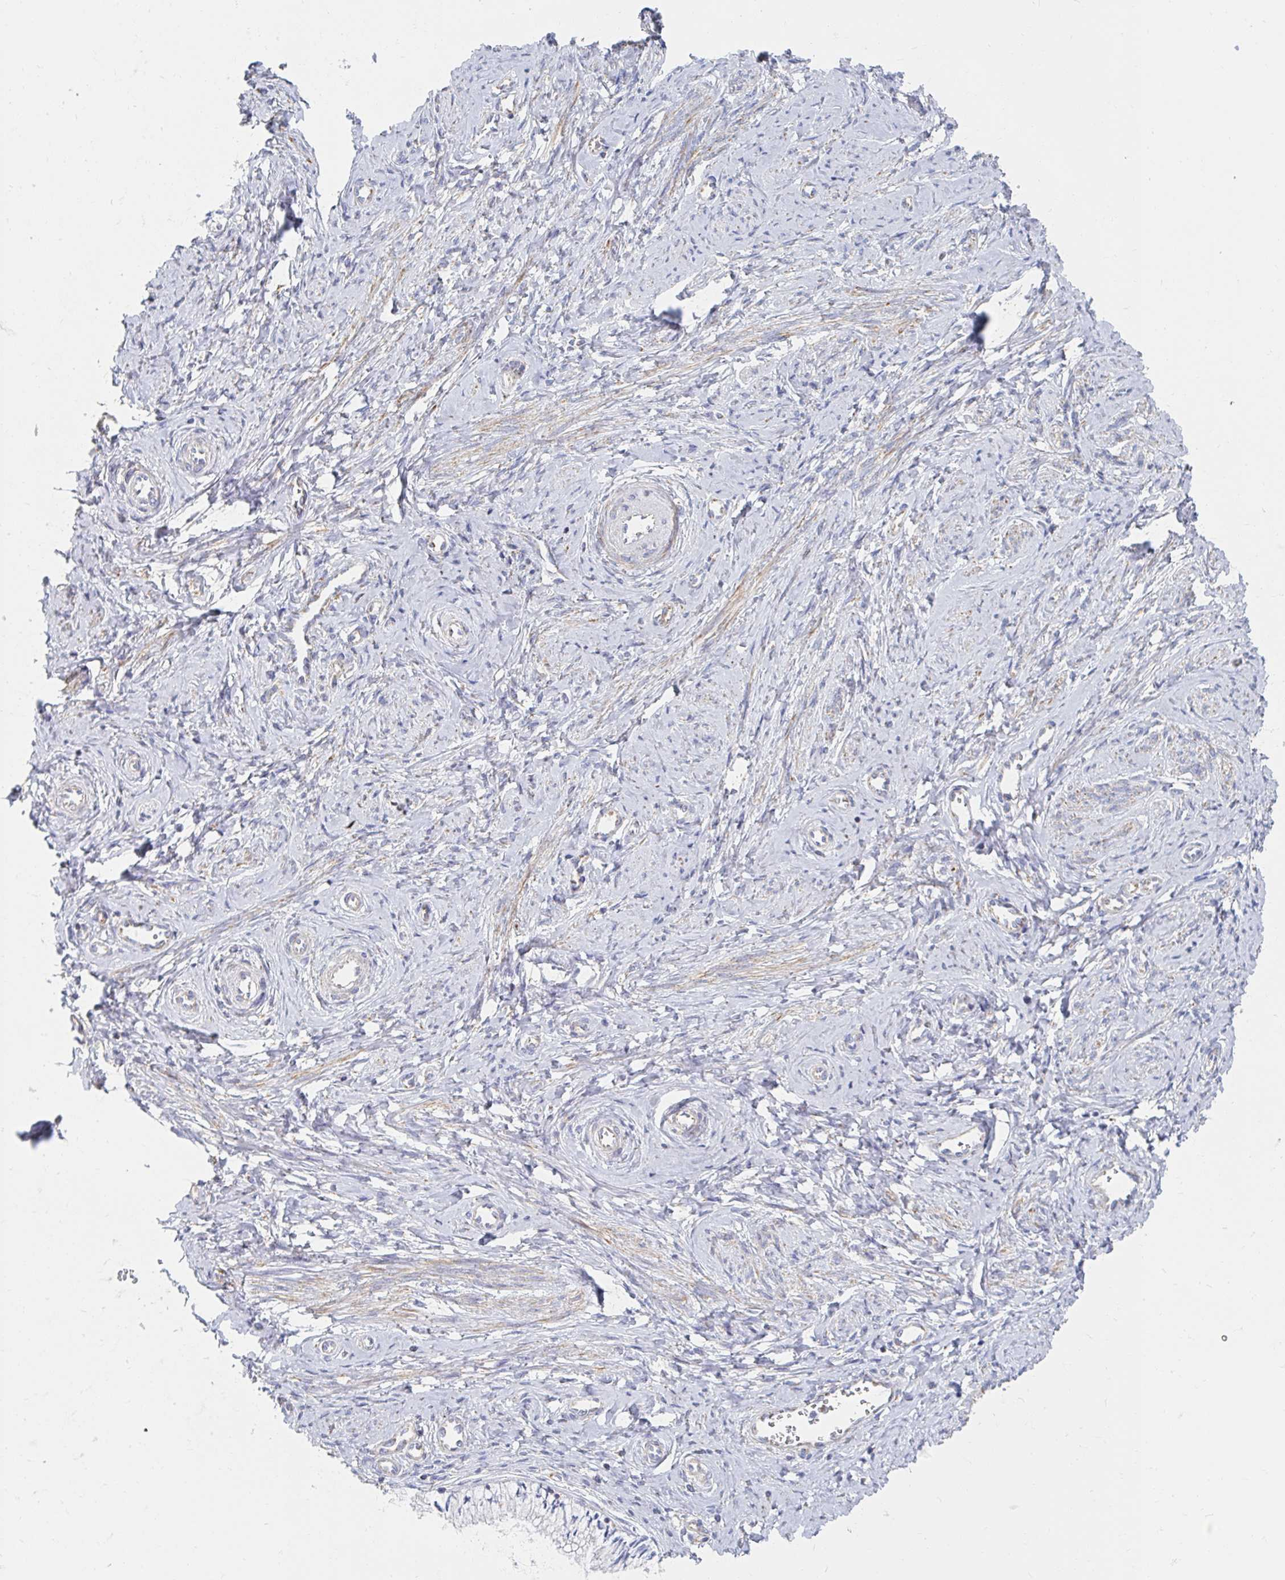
{"staining": {"intensity": "negative", "quantity": "none", "location": "none"}, "tissue": "cervix", "cell_type": "Glandular cells", "image_type": "normal", "snomed": [{"axis": "morphology", "description": "Normal tissue, NOS"}, {"axis": "topography", "description": "Cervix"}], "caption": "Immunohistochemistry (IHC) micrograph of normal human cervix stained for a protein (brown), which reveals no staining in glandular cells. (DAB immunohistochemistry, high magnification).", "gene": "MAVS", "patient": {"sex": "female", "age": 24}}